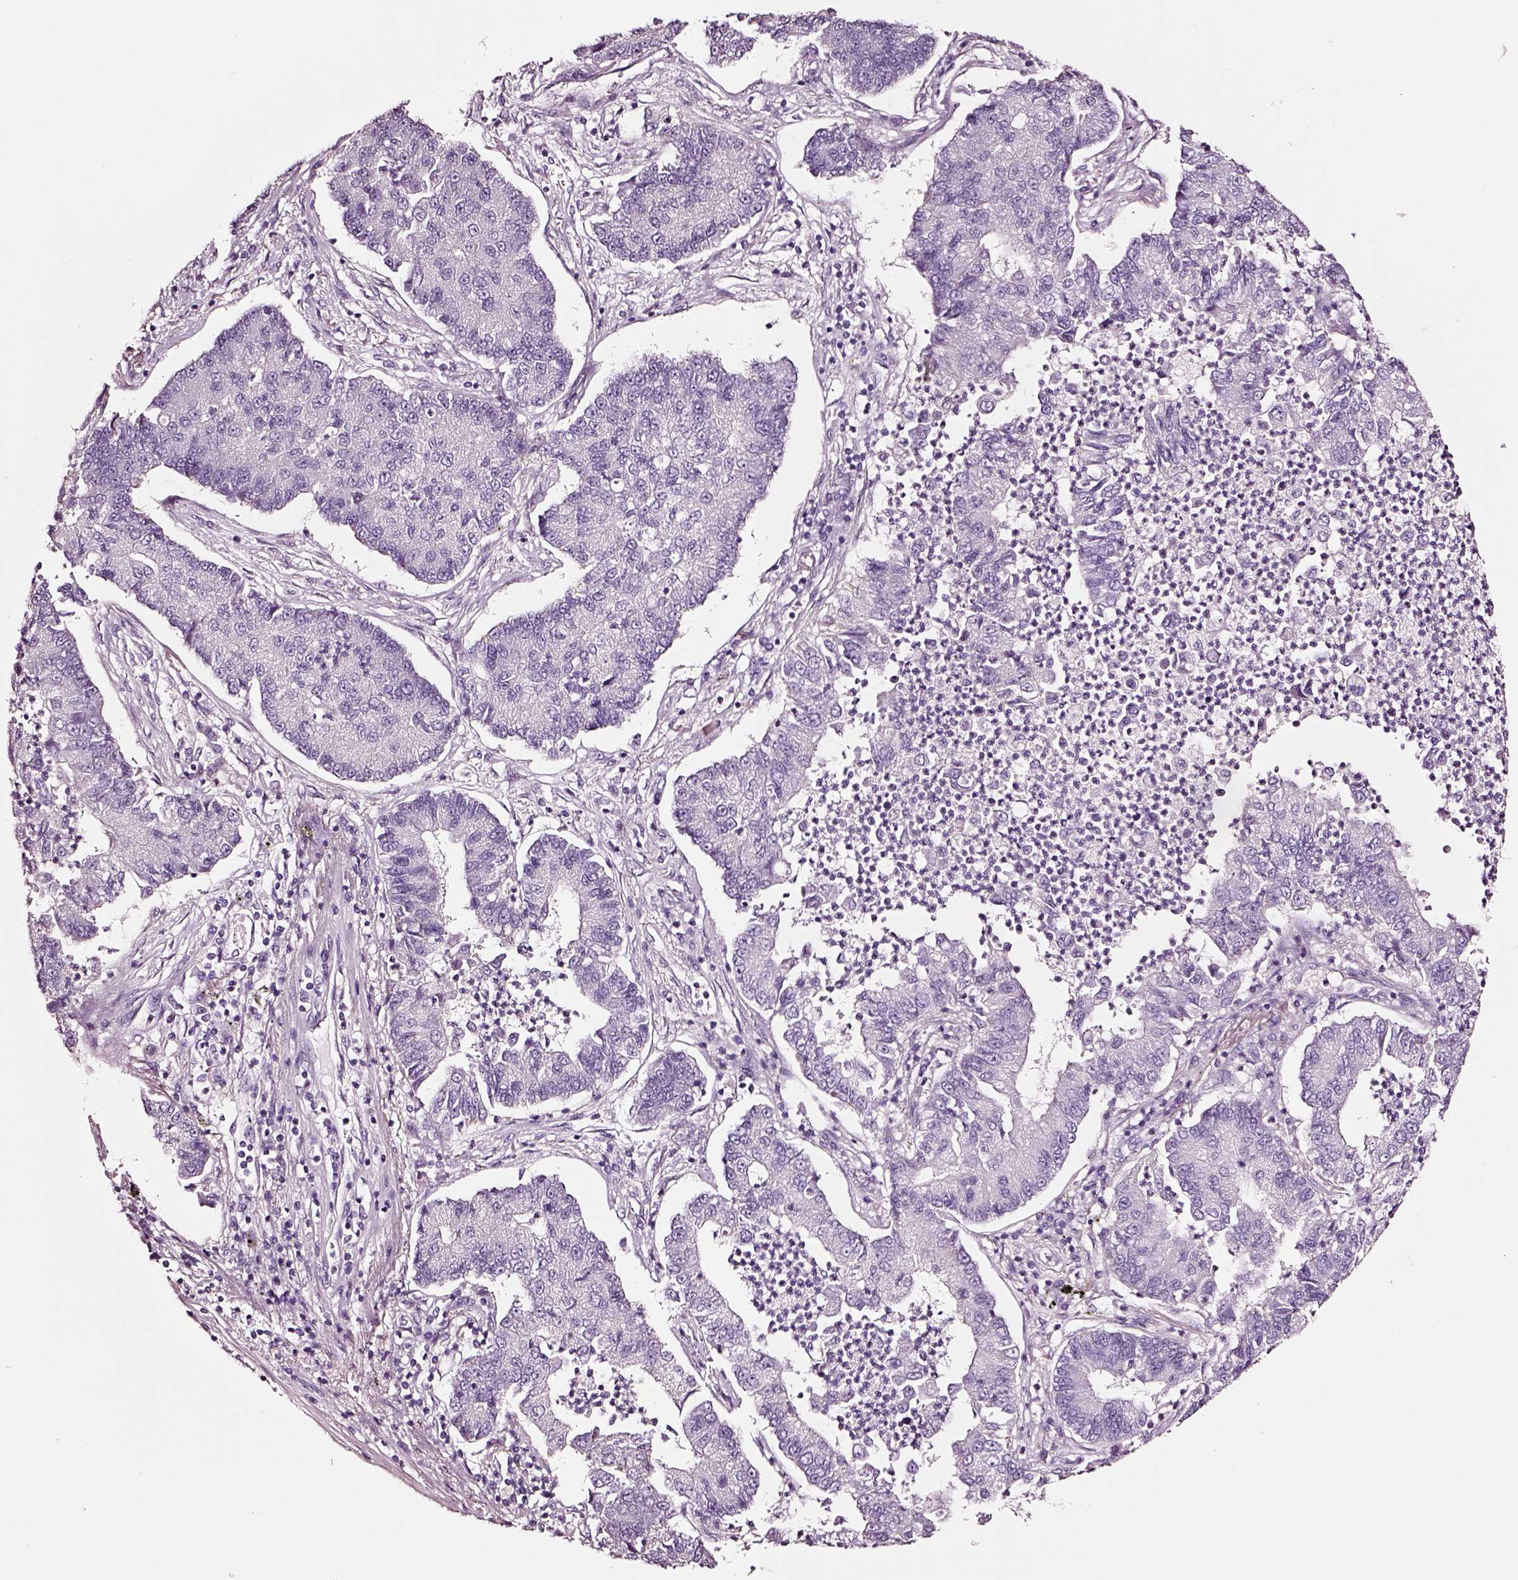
{"staining": {"intensity": "negative", "quantity": "none", "location": "none"}, "tissue": "lung cancer", "cell_type": "Tumor cells", "image_type": "cancer", "snomed": [{"axis": "morphology", "description": "Adenocarcinoma, NOS"}, {"axis": "topography", "description": "Lung"}], "caption": "Immunohistochemistry (IHC) photomicrograph of neoplastic tissue: human adenocarcinoma (lung) stained with DAB exhibits no significant protein staining in tumor cells. (DAB immunohistochemistry visualized using brightfield microscopy, high magnification).", "gene": "SOX10", "patient": {"sex": "female", "age": 57}}